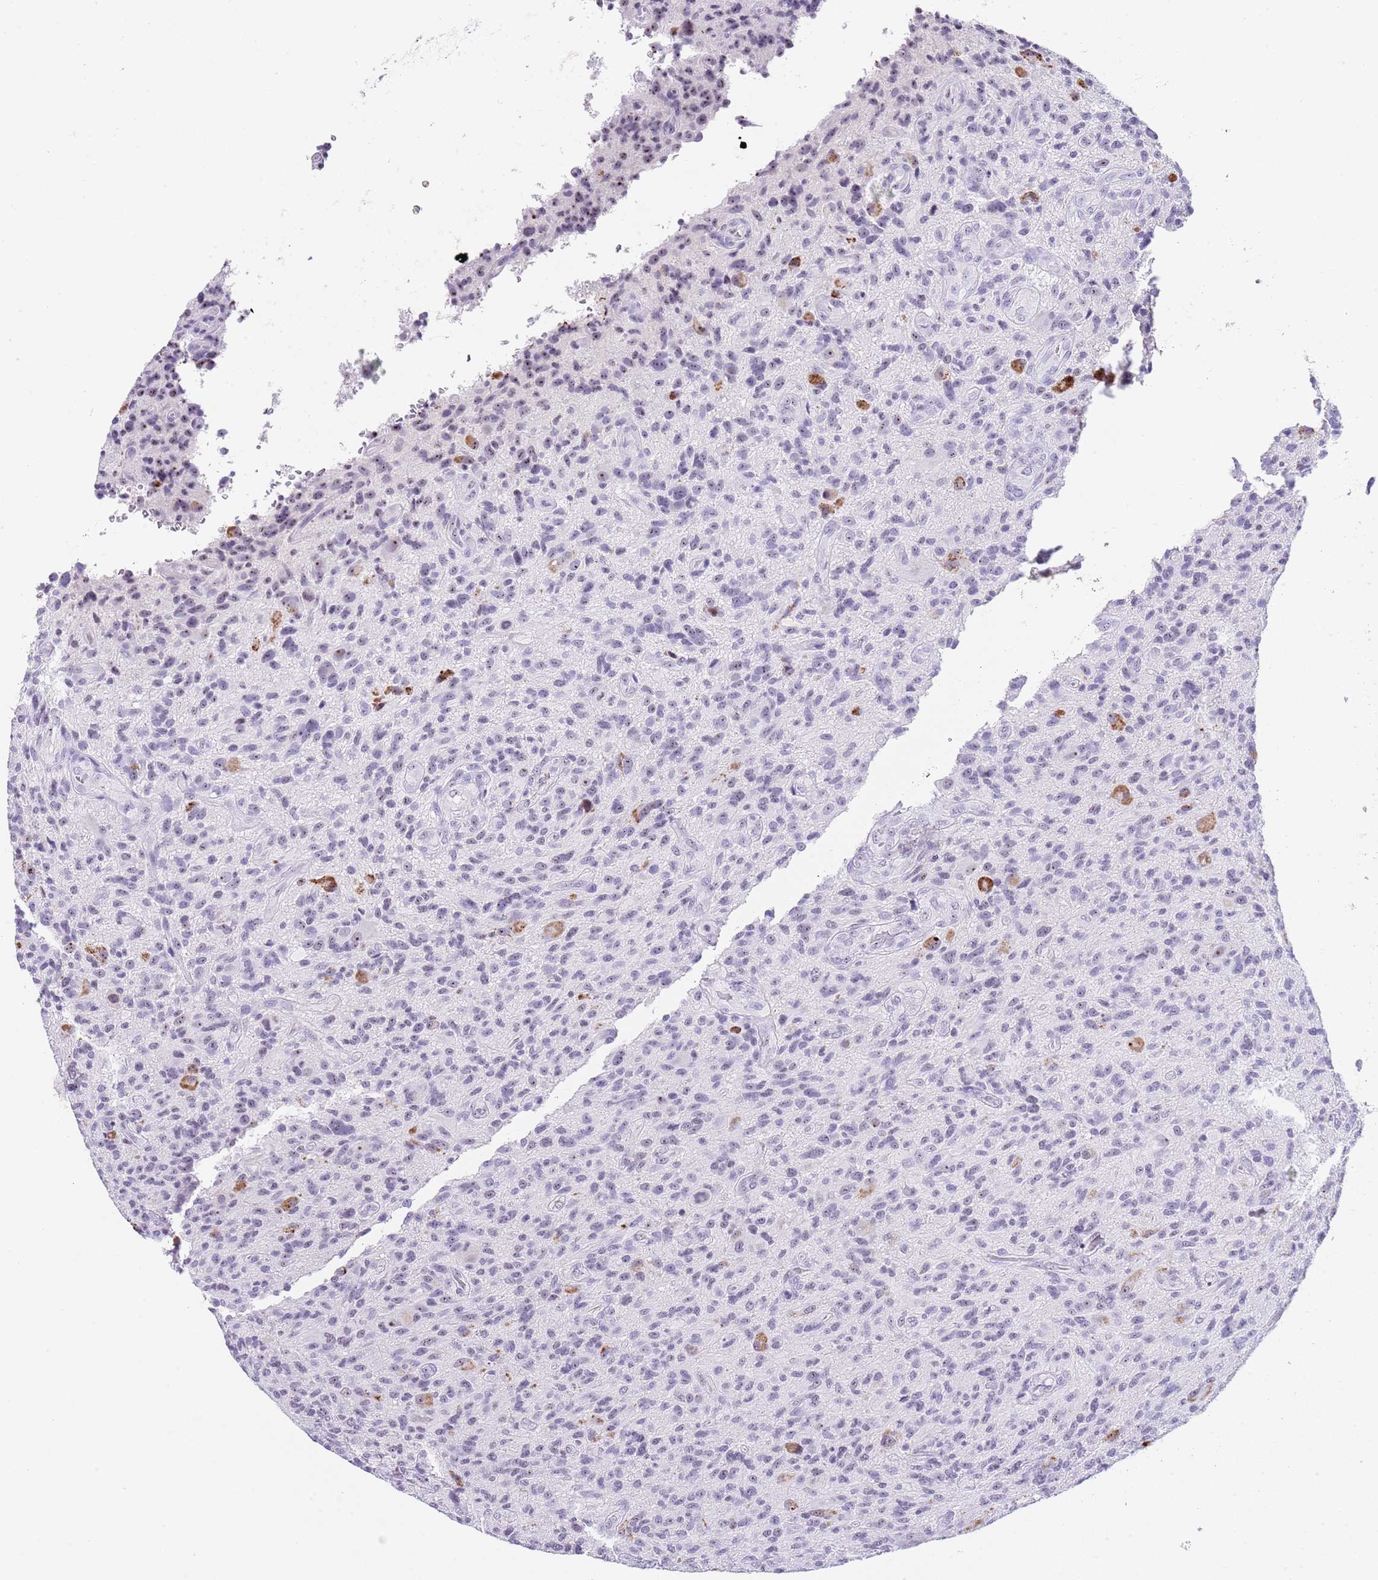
{"staining": {"intensity": "negative", "quantity": "none", "location": "none"}, "tissue": "glioma", "cell_type": "Tumor cells", "image_type": "cancer", "snomed": [{"axis": "morphology", "description": "Glioma, malignant, High grade"}, {"axis": "topography", "description": "Brain"}], "caption": "Image shows no significant protein staining in tumor cells of glioma.", "gene": "NOP56", "patient": {"sex": "male", "age": 47}}